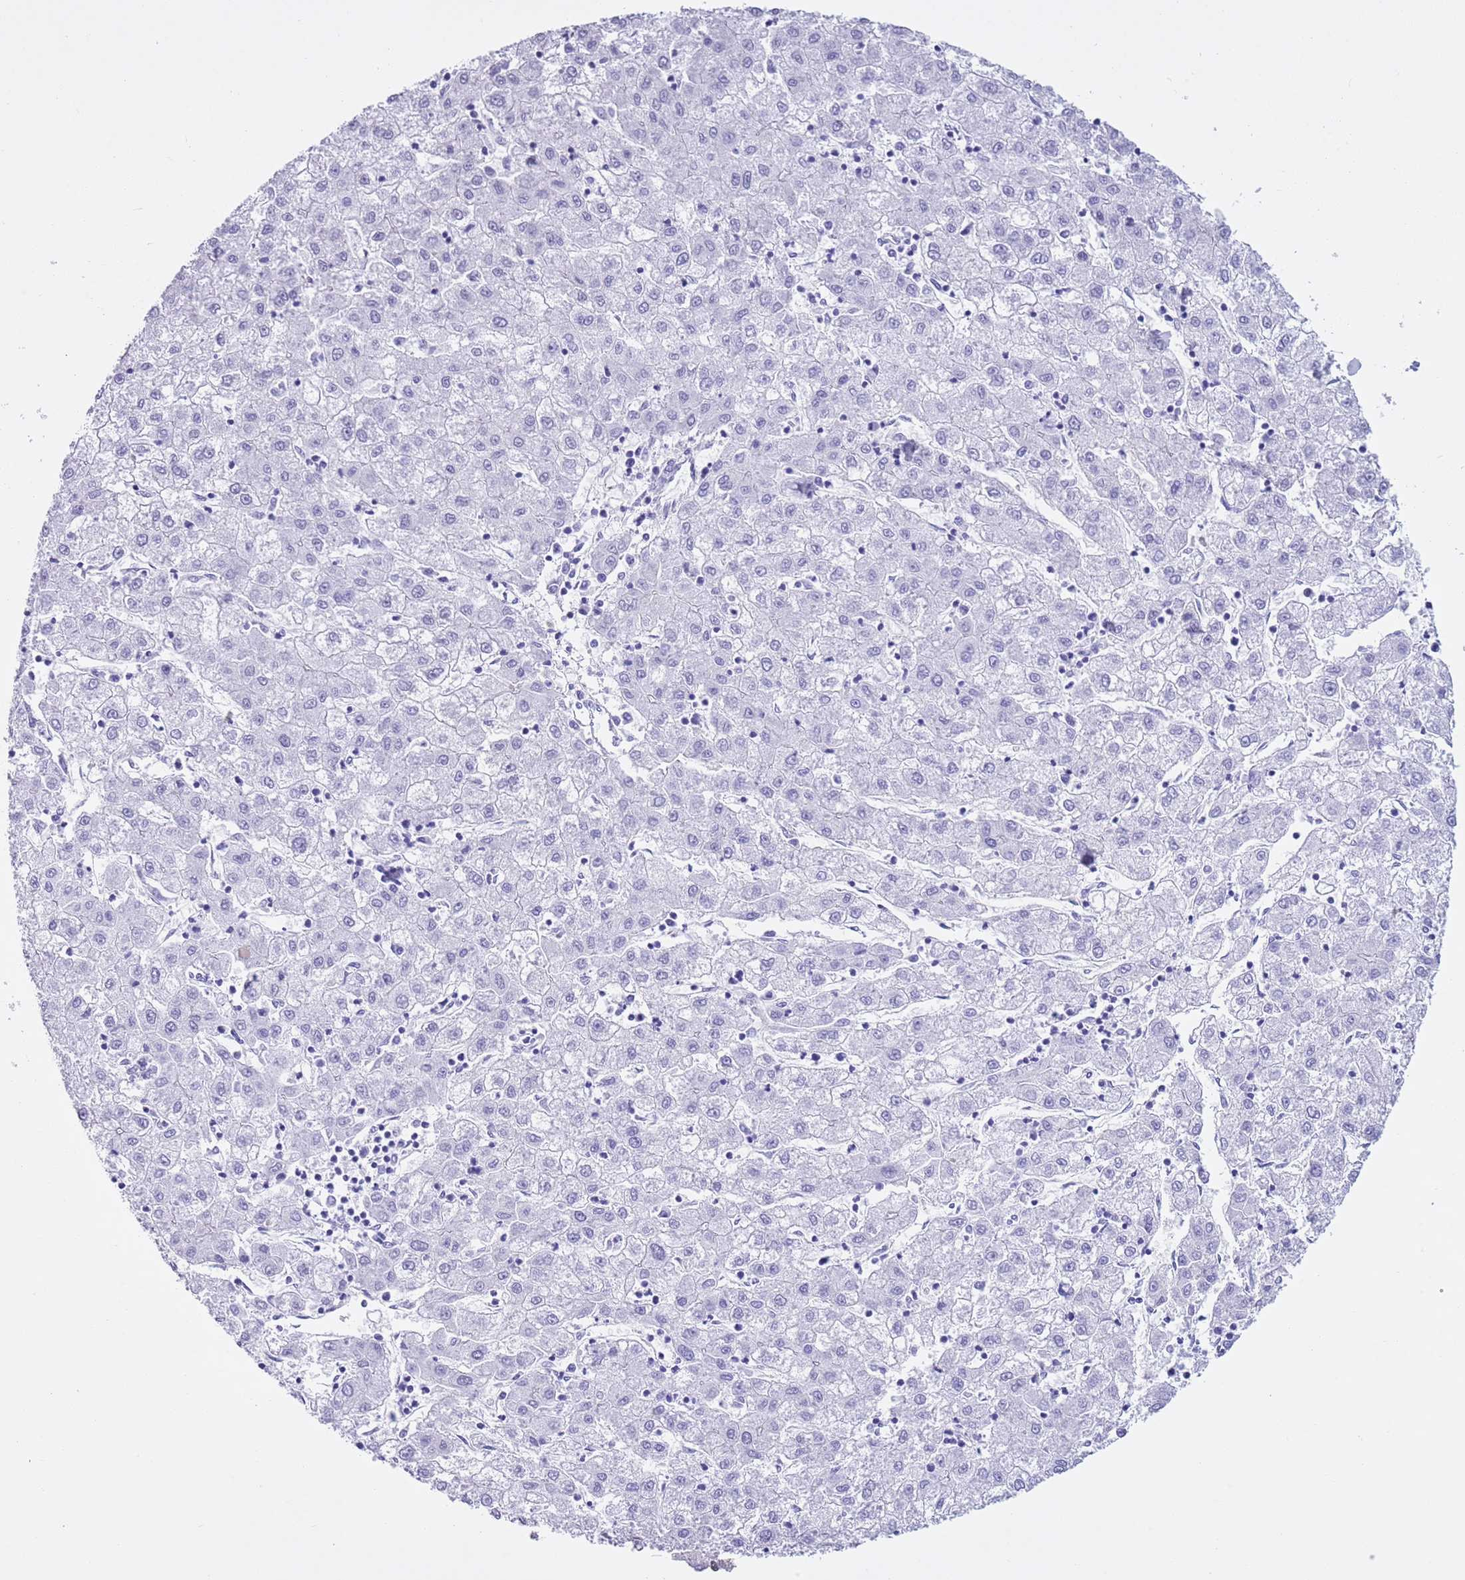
{"staining": {"intensity": "negative", "quantity": "none", "location": "none"}, "tissue": "liver cancer", "cell_type": "Tumor cells", "image_type": "cancer", "snomed": [{"axis": "morphology", "description": "Carcinoma, Hepatocellular, NOS"}, {"axis": "topography", "description": "Liver"}], "caption": "Tumor cells show no significant positivity in liver cancer (hepatocellular carcinoma).", "gene": "TMEM185B", "patient": {"sex": "male", "age": 72}}